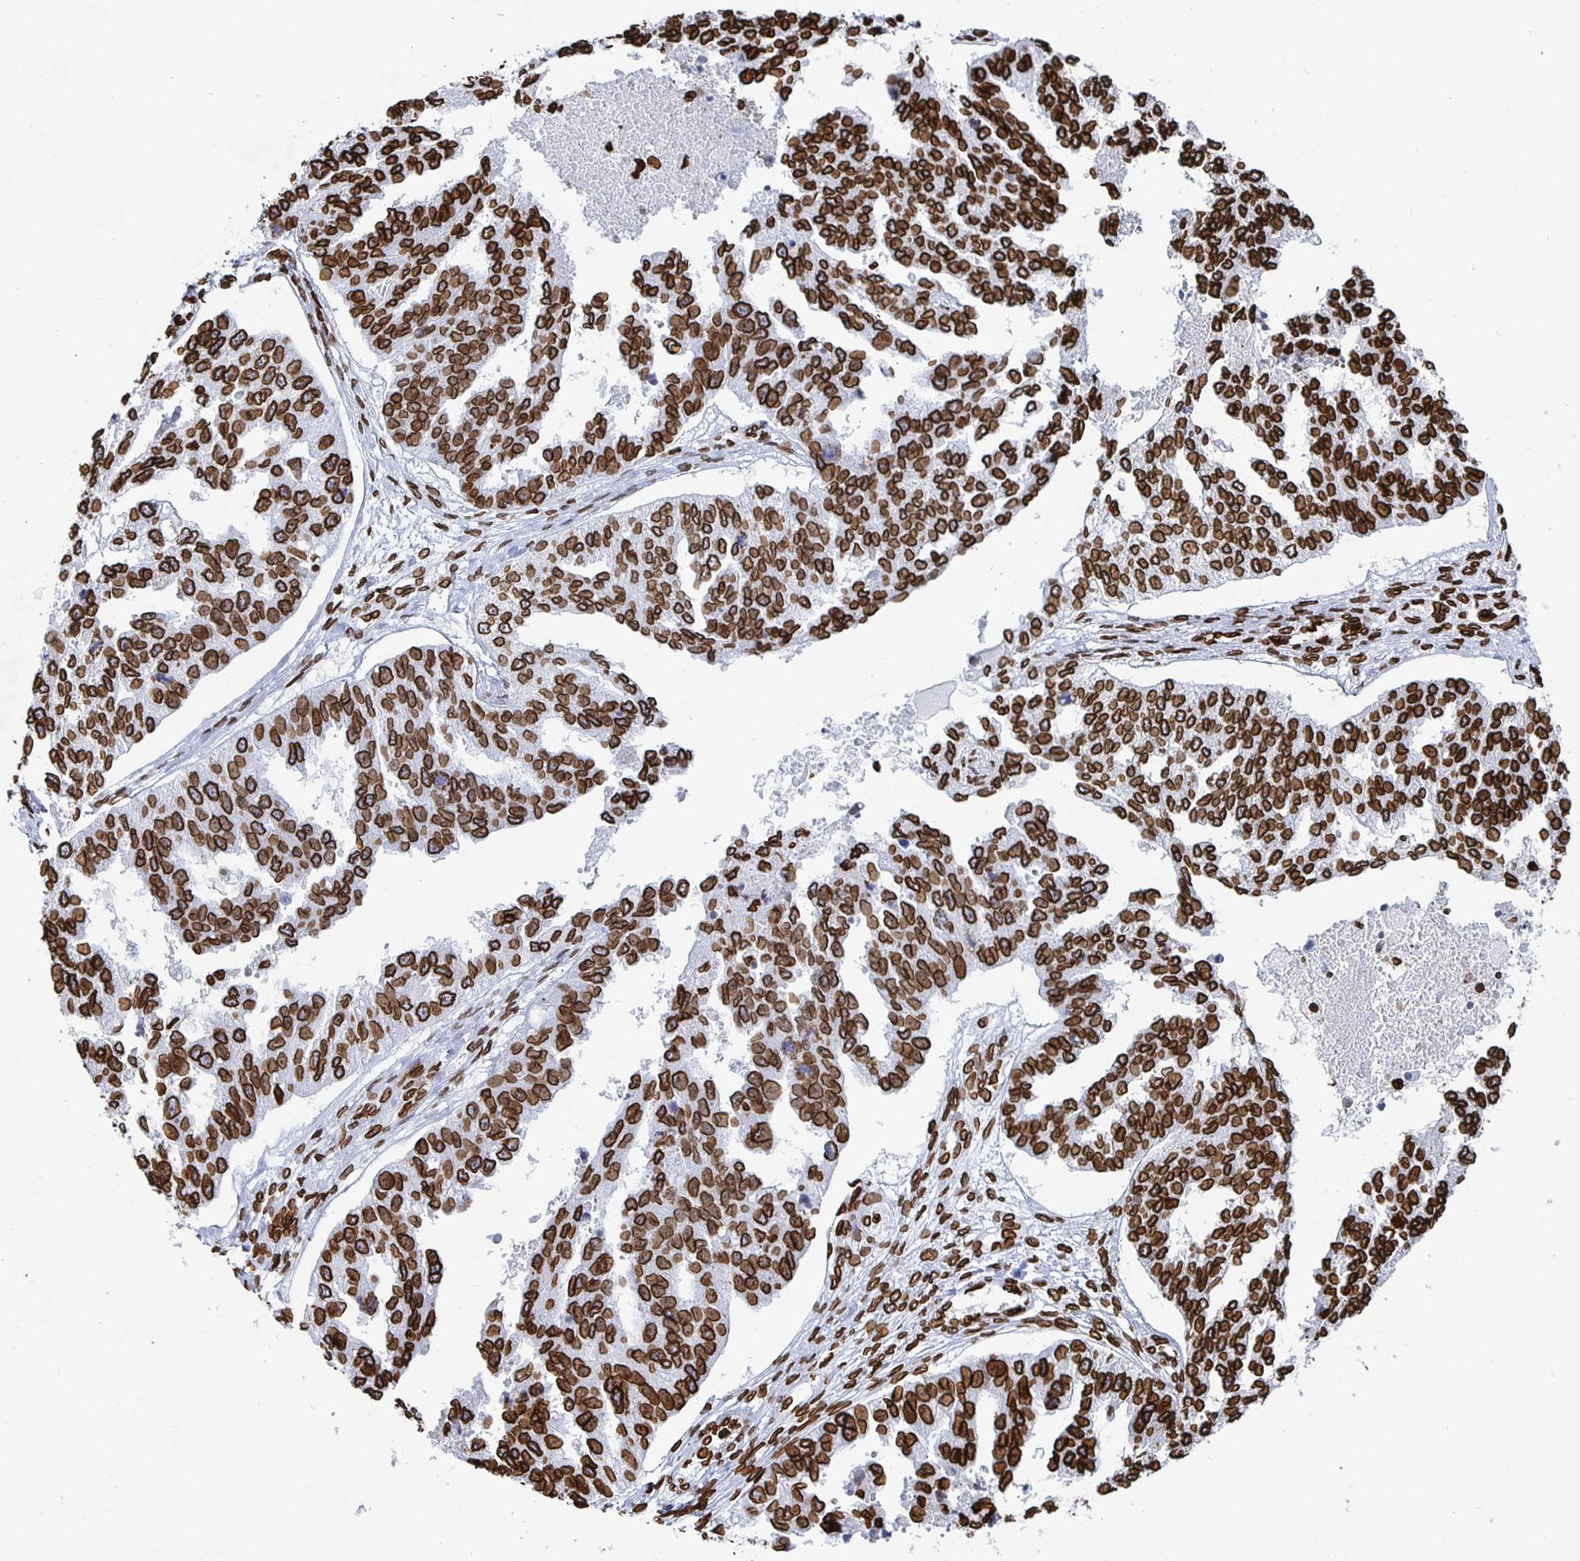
{"staining": {"intensity": "strong", "quantity": ">75%", "location": "cytoplasmic/membranous,nuclear"}, "tissue": "ovarian cancer", "cell_type": "Tumor cells", "image_type": "cancer", "snomed": [{"axis": "morphology", "description": "Cystadenocarcinoma, serous, NOS"}, {"axis": "topography", "description": "Ovary"}], "caption": "There is high levels of strong cytoplasmic/membranous and nuclear positivity in tumor cells of ovarian cancer (serous cystadenocarcinoma), as demonstrated by immunohistochemical staining (brown color).", "gene": "LMNB1", "patient": {"sex": "female", "age": 58}}